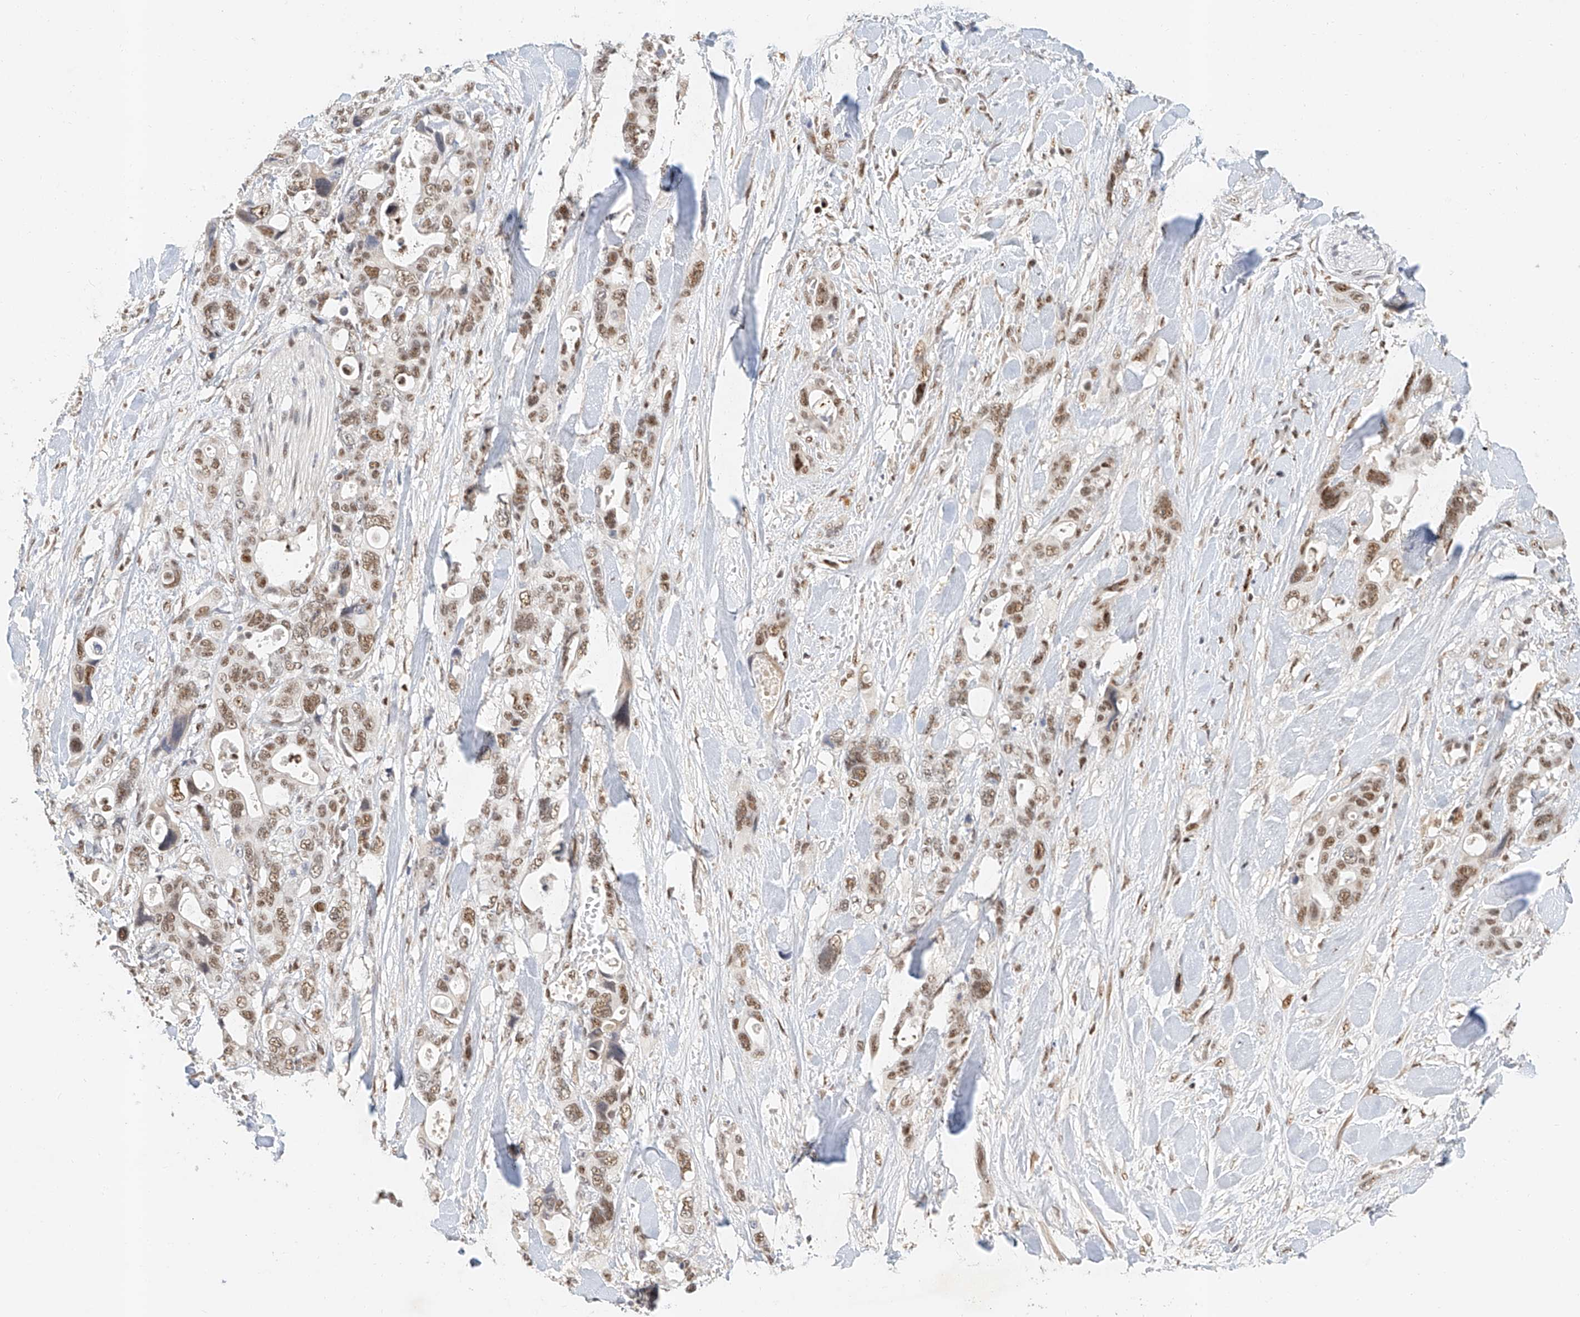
{"staining": {"intensity": "moderate", "quantity": ">75%", "location": "nuclear"}, "tissue": "pancreatic cancer", "cell_type": "Tumor cells", "image_type": "cancer", "snomed": [{"axis": "morphology", "description": "Adenocarcinoma, NOS"}, {"axis": "topography", "description": "Pancreas"}], "caption": "Immunohistochemical staining of adenocarcinoma (pancreatic) demonstrates medium levels of moderate nuclear staining in about >75% of tumor cells.", "gene": "CXorf58", "patient": {"sex": "male", "age": 46}}